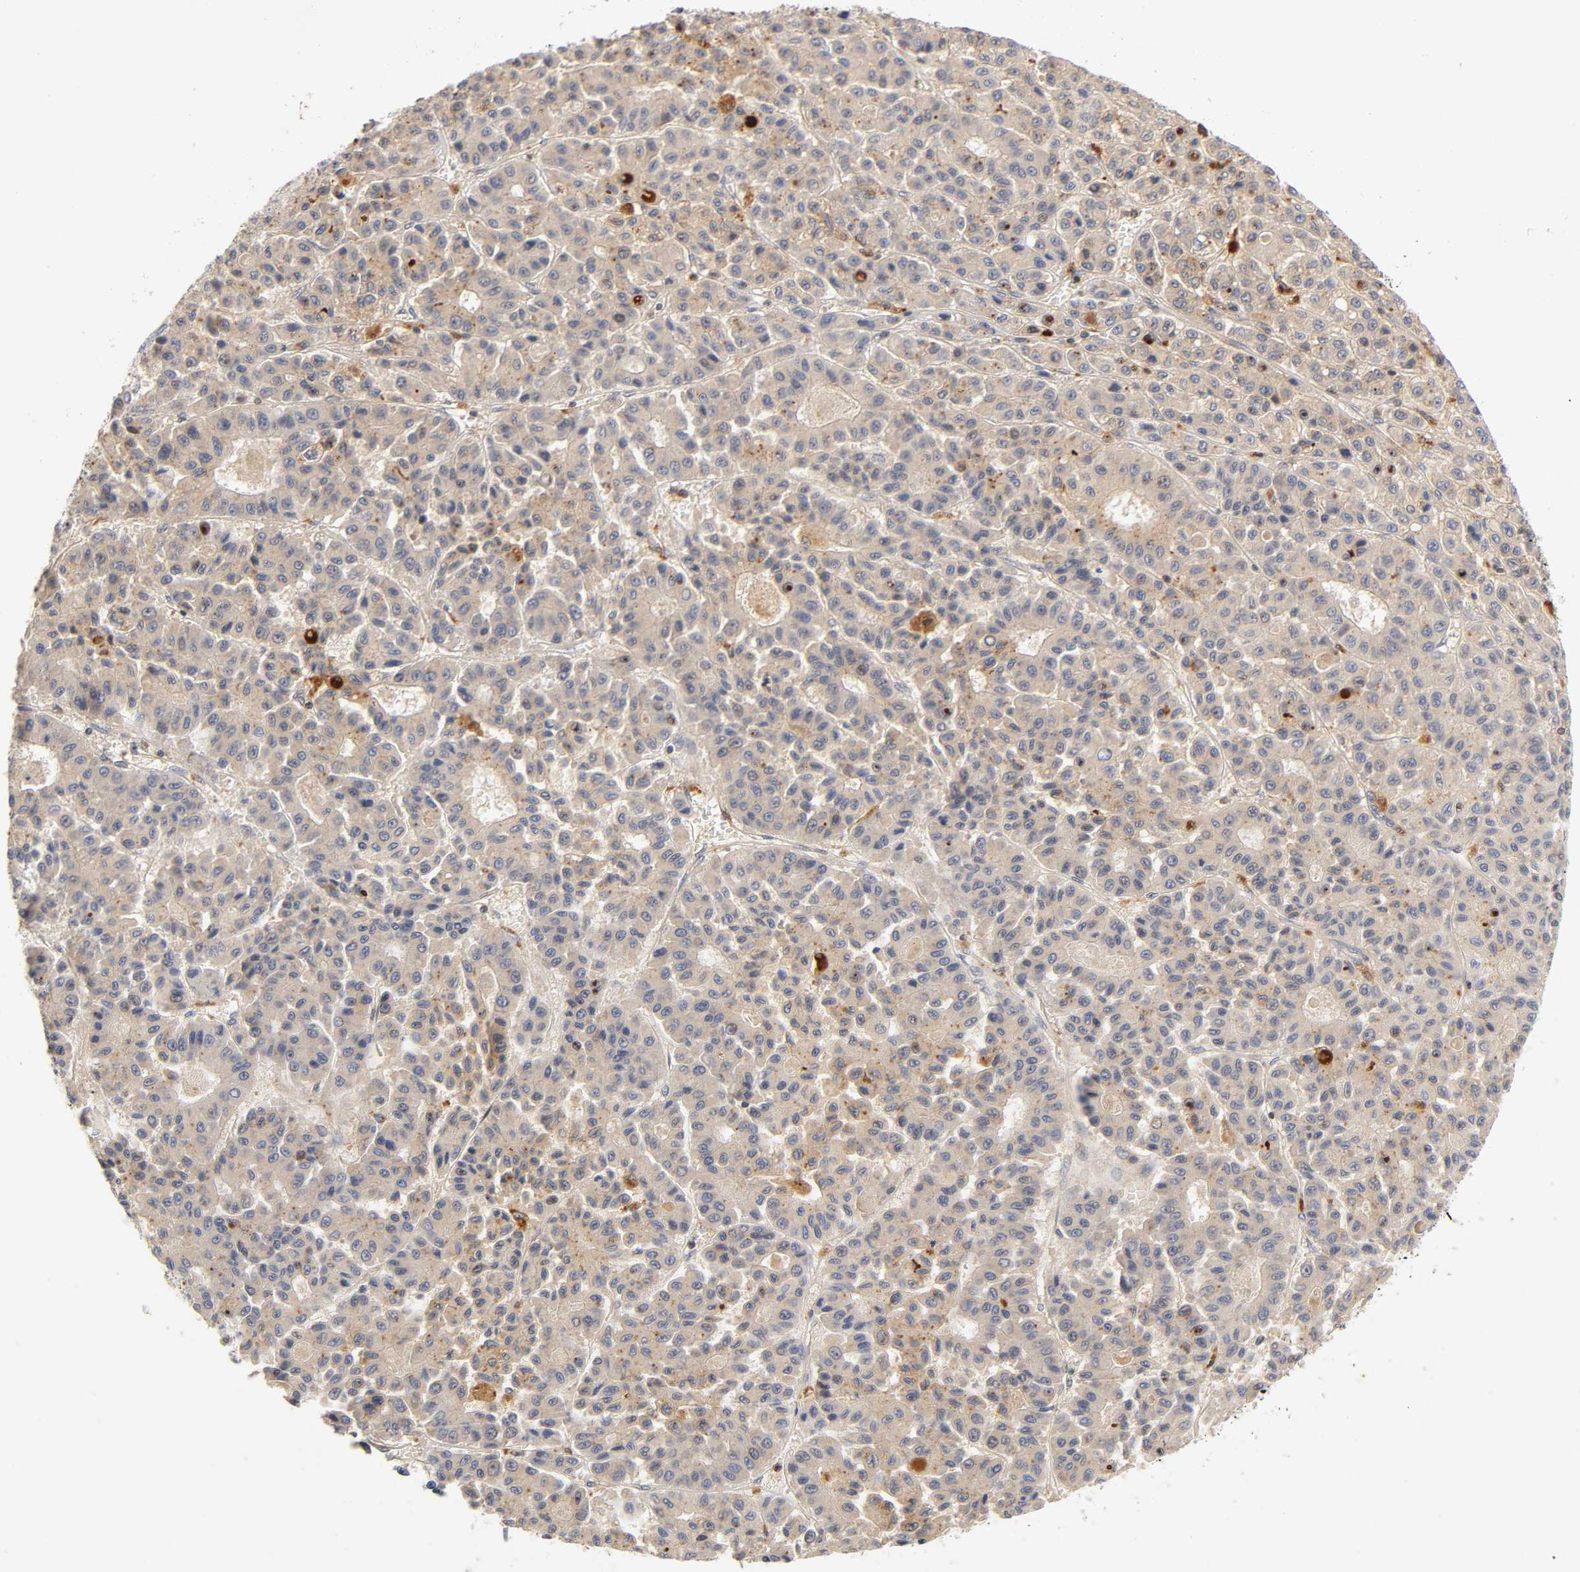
{"staining": {"intensity": "weak", "quantity": ">75%", "location": "cytoplasmic/membranous"}, "tissue": "liver cancer", "cell_type": "Tumor cells", "image_type": "cancer", "snomed": [{"axis": "morphology", "description": "Carcinoma, Hepatocellular, NOS"}, {"axis": "topography", "description": "Liver"}], "caption": "Weak cytoplasmic/membranous protein positivity is appreciated in approximately >75% of tumor cells in liver cancer (hepatocellular carcinoma). Nuclei are stained in blue.", "gene": "RHOA", "patient": {"sex": "male", "age": 70}}